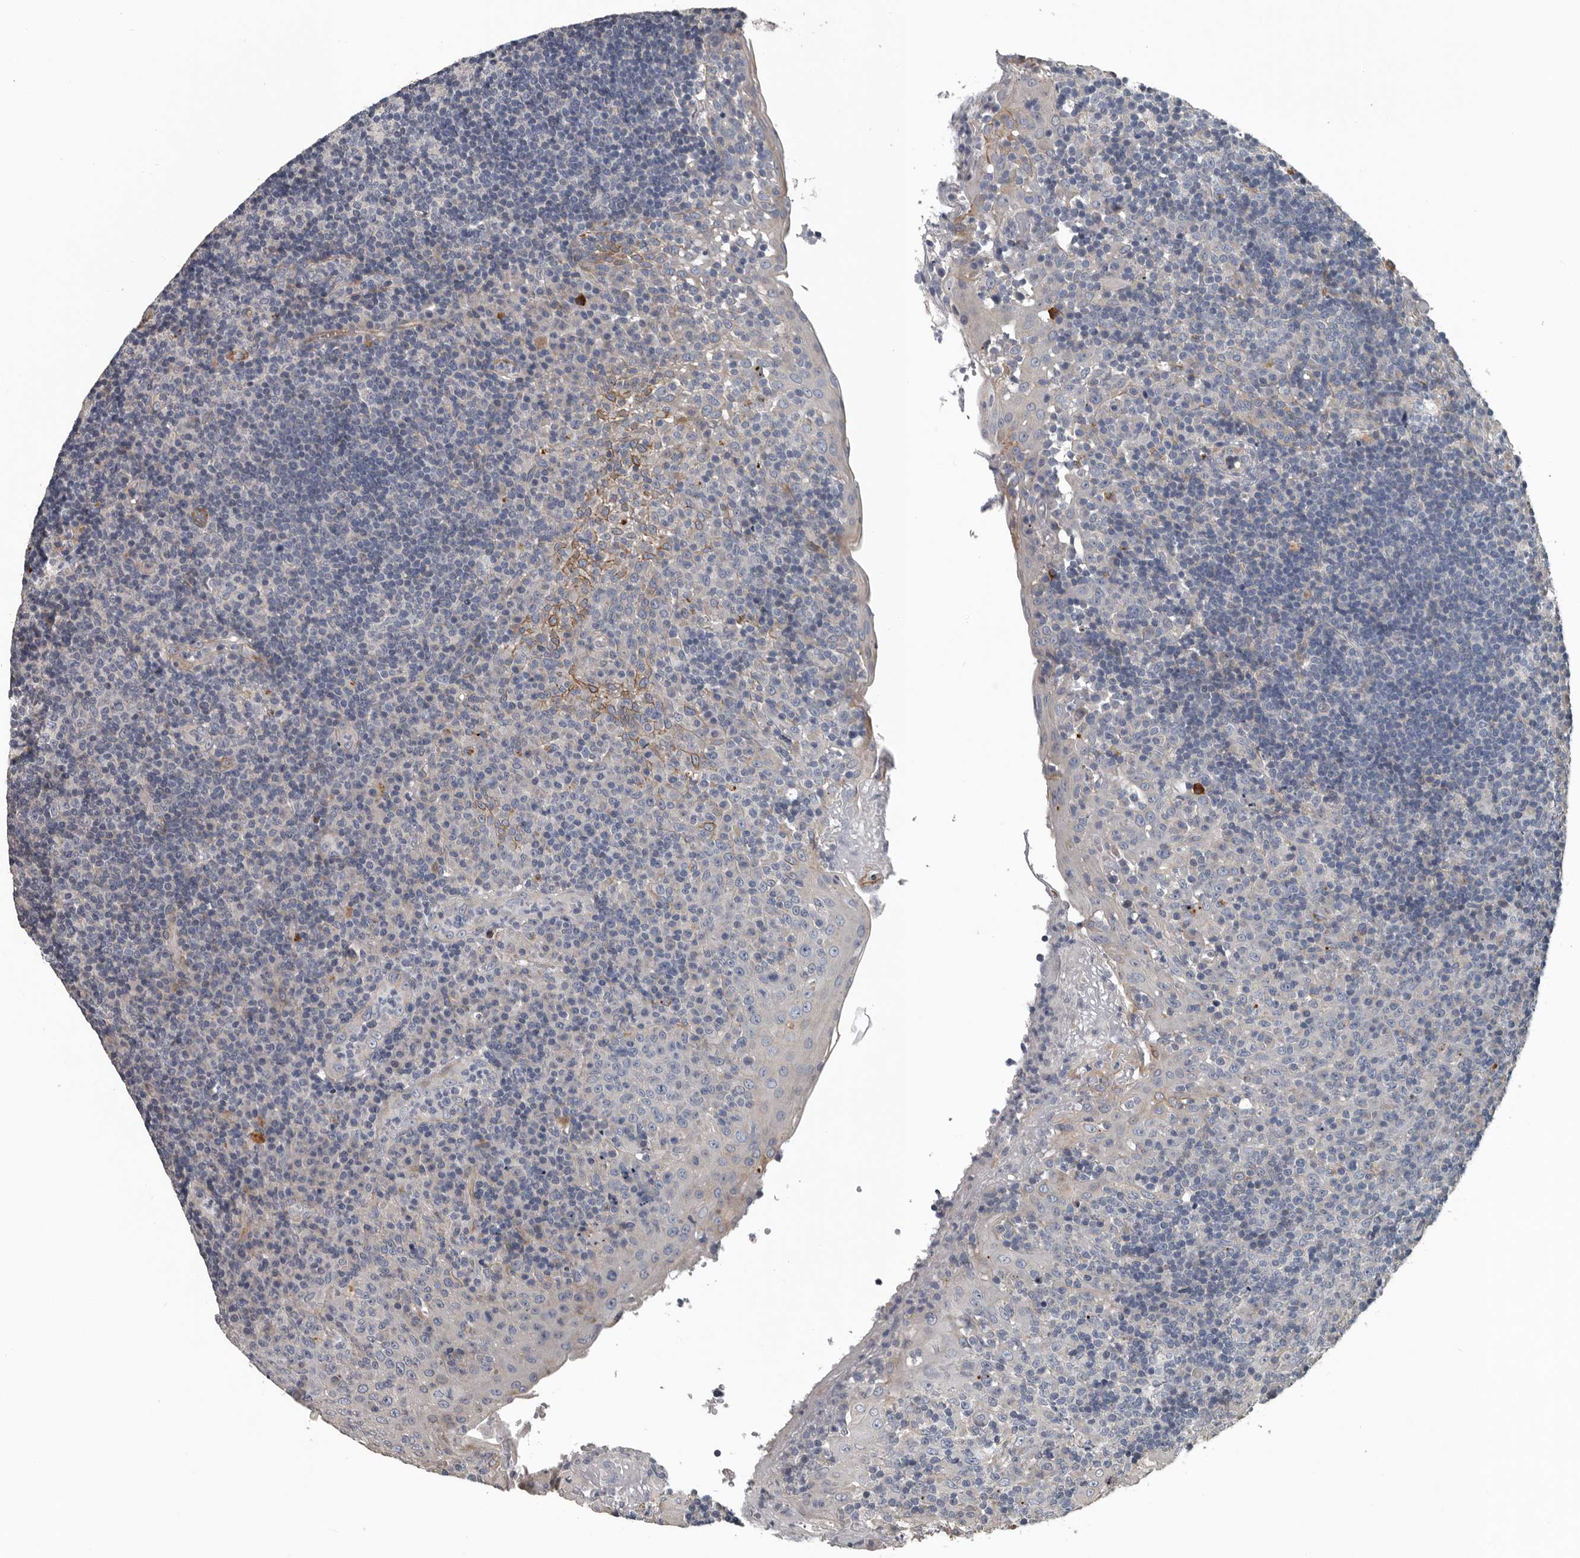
{"staining": {"intensity": "negative", "quantity": "none", "location": "none"}, "tissue": "tonsil", "cell_type": "Germinal center cells", "image_type": "normal", "snomed": [{"axis": "morphology", "description": "Normal tissue, NOS"}, {"axis": "topography", "description": "Tonsil"}], "caption": "Histopathology image shows no significant protein staining in germinal center cells of benign tonsil. (Immunohistochemistry, brightfield microscopy, high magnification).", "gene": "DPY19L4", "patient": {"sex": "female", "age": 40}}